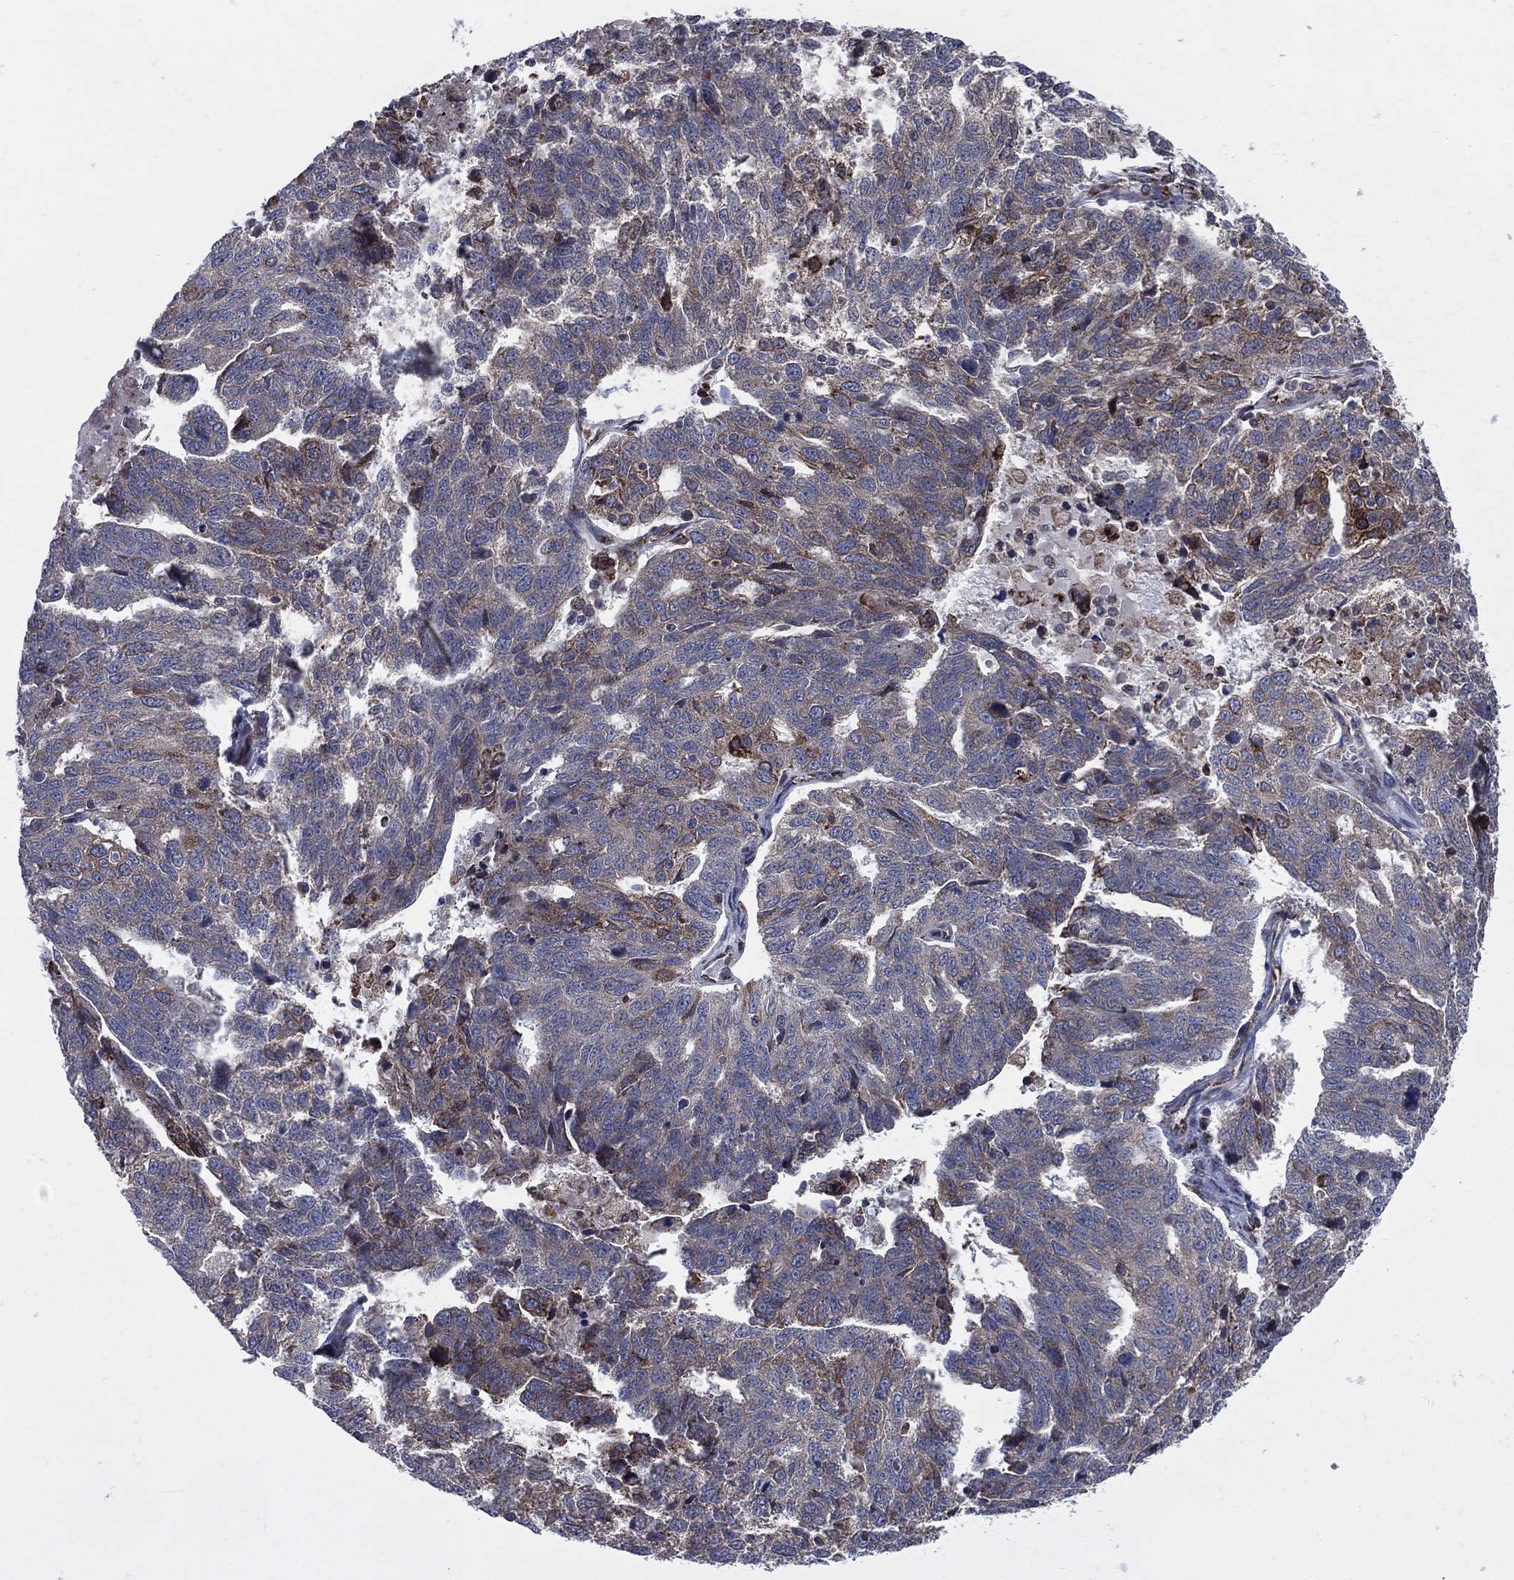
{"staining": {"intensity": "moderate", "quantity": "<25%", "location": "cytoplasmic/membranous"}, "tissue": "ovarian cancer", "cell_type": "Tumor cells", "image_type": "cancer", "snomed": [{"axis": "morphology", "description": "Cystadenocarcinoma, serous, NOS"}, {"axis": "topography", "description": "Ovary"}], "caption": "Brown immunohistochemical staining in human ovarian cancer shows moderate cytoplasmic/membranous staining in approximately <25% of tumor cells.", "gene": "CCDC159", "patient": {"sex": "female", "age": 71}}